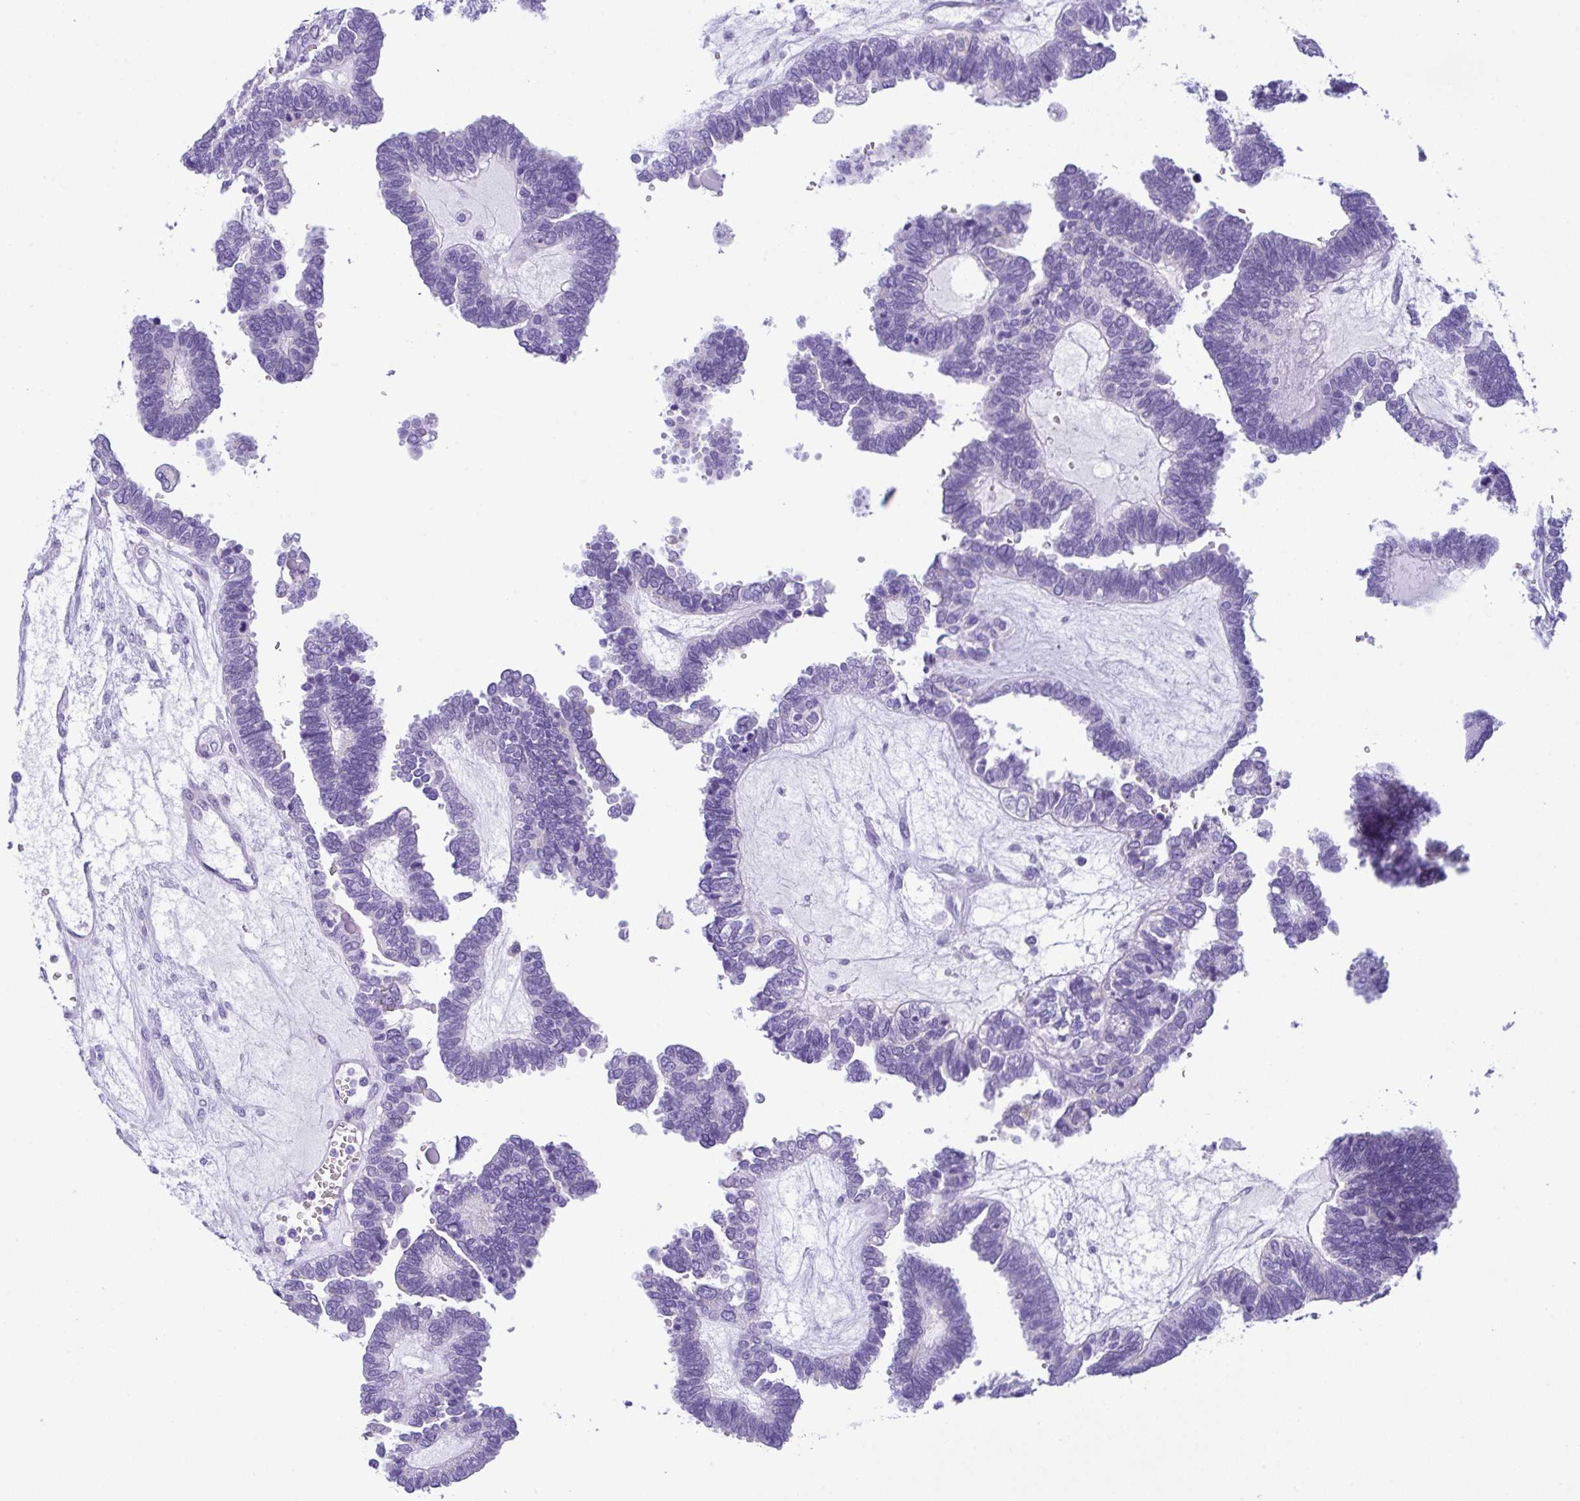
{"staining": {"intensity": "negative", "quantity": "none", "location": "none"}, "tissue": "ovarian cancer", "cell_type": "Tumor cells", "image_type": "cancer", "snomed": [{"axis": "morphology", "description": "Cystadenocarcinoma, serous, NOS"}, {"axis": "topography", "description": "Ovary"}], "caption": "There is no significant staining in tumor cells of ovarian cancer.", "gene": "RRM2", "patient": {"sex": "female", "age": 51}}